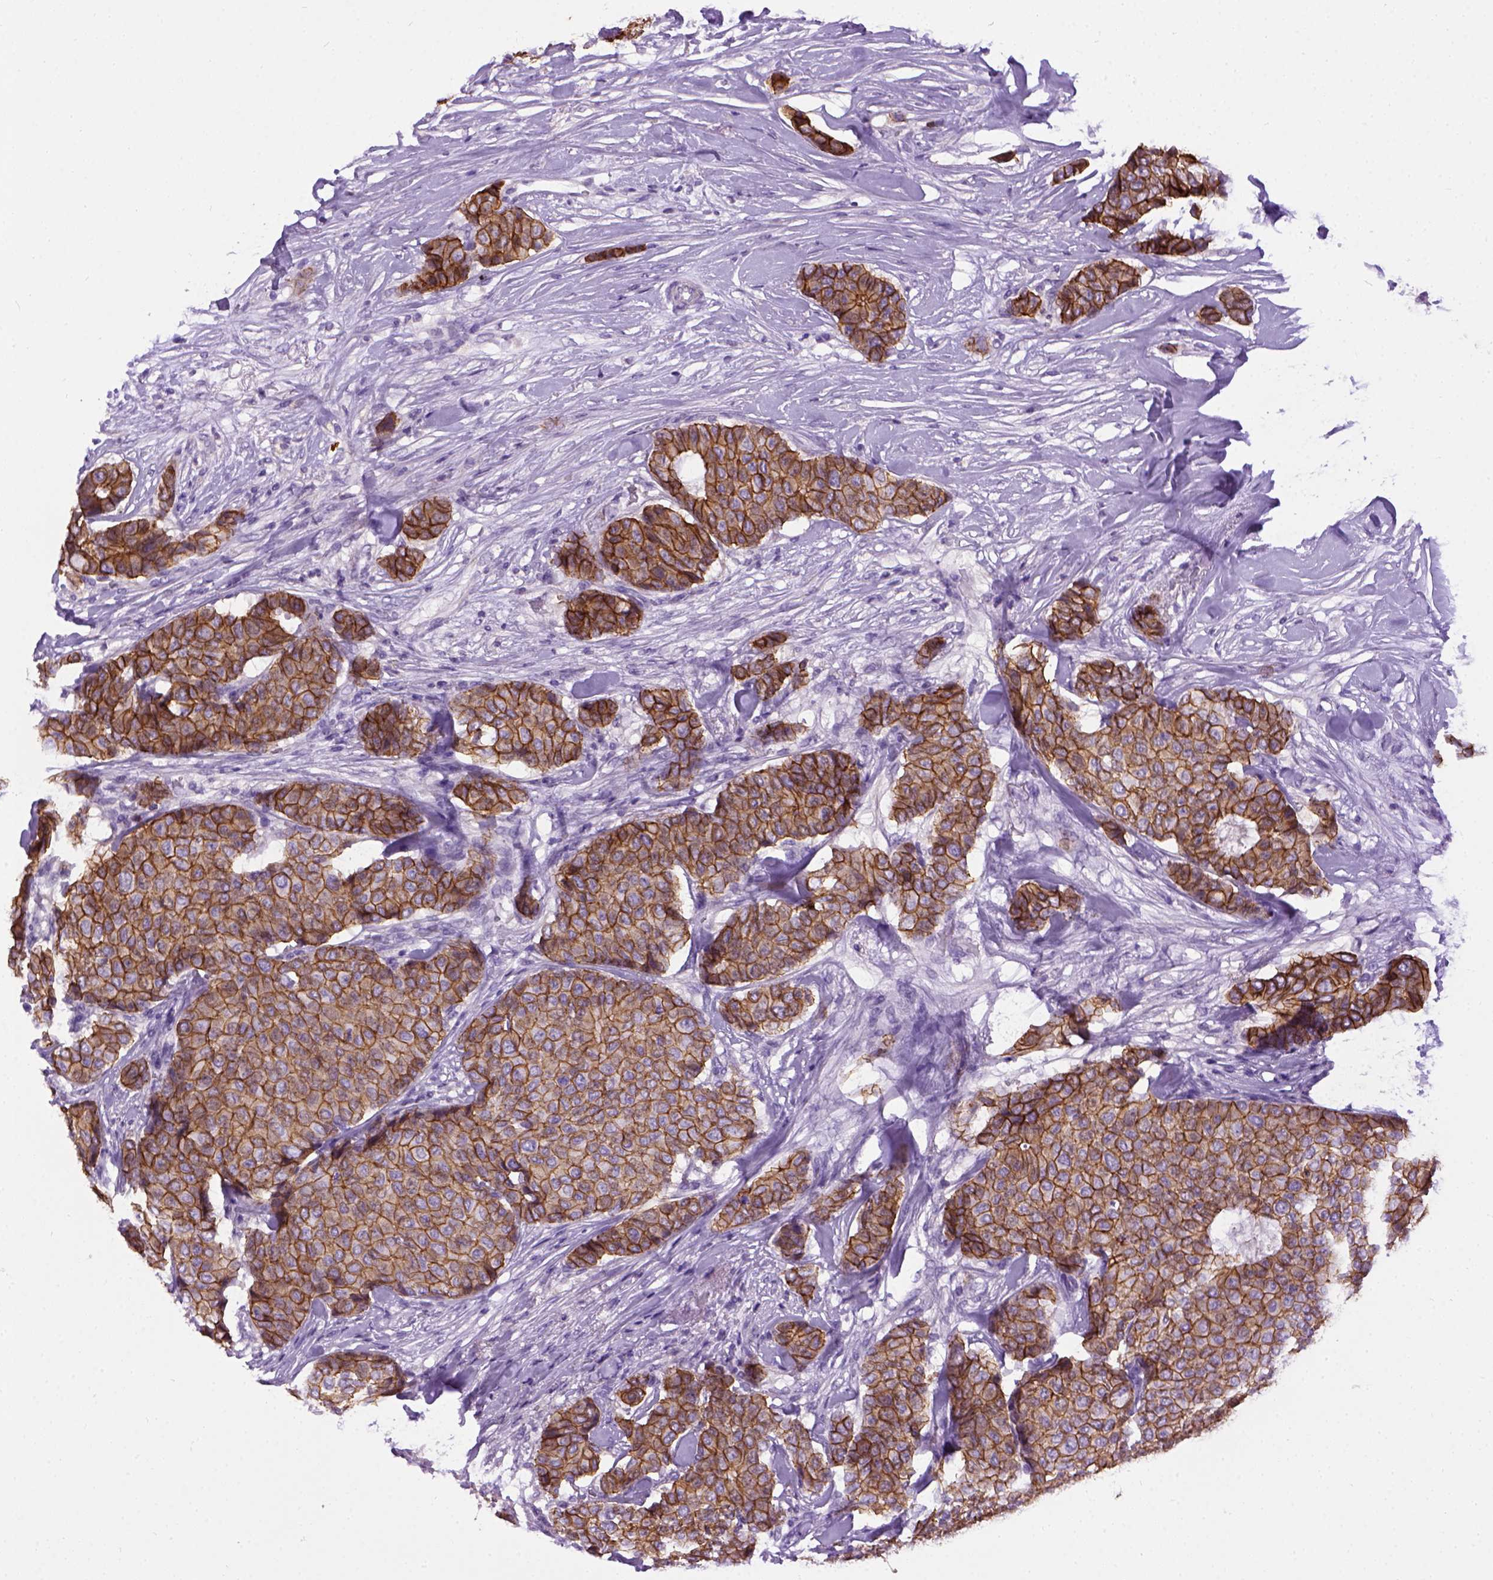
{"staining": {"intensity": "strong", "quantity": ">75%", "location": "cytoplasmic/membranous"}, "tissue": "breast cancer", "cell_type": "Tumor cells", "image_type": "cancer", "snomed": [{"axis": "morphology", "description": "Duct carcinoma"}, {"axis": "topography", "description": "Breast"}], "caption": "This image displays IHC staining of breast cancer, with high strong cytoplasmic/membranous expression in approximately >75% of tumor cells.", "gene": "CDH1", "patient": {"sex": "female", "age": 75}}